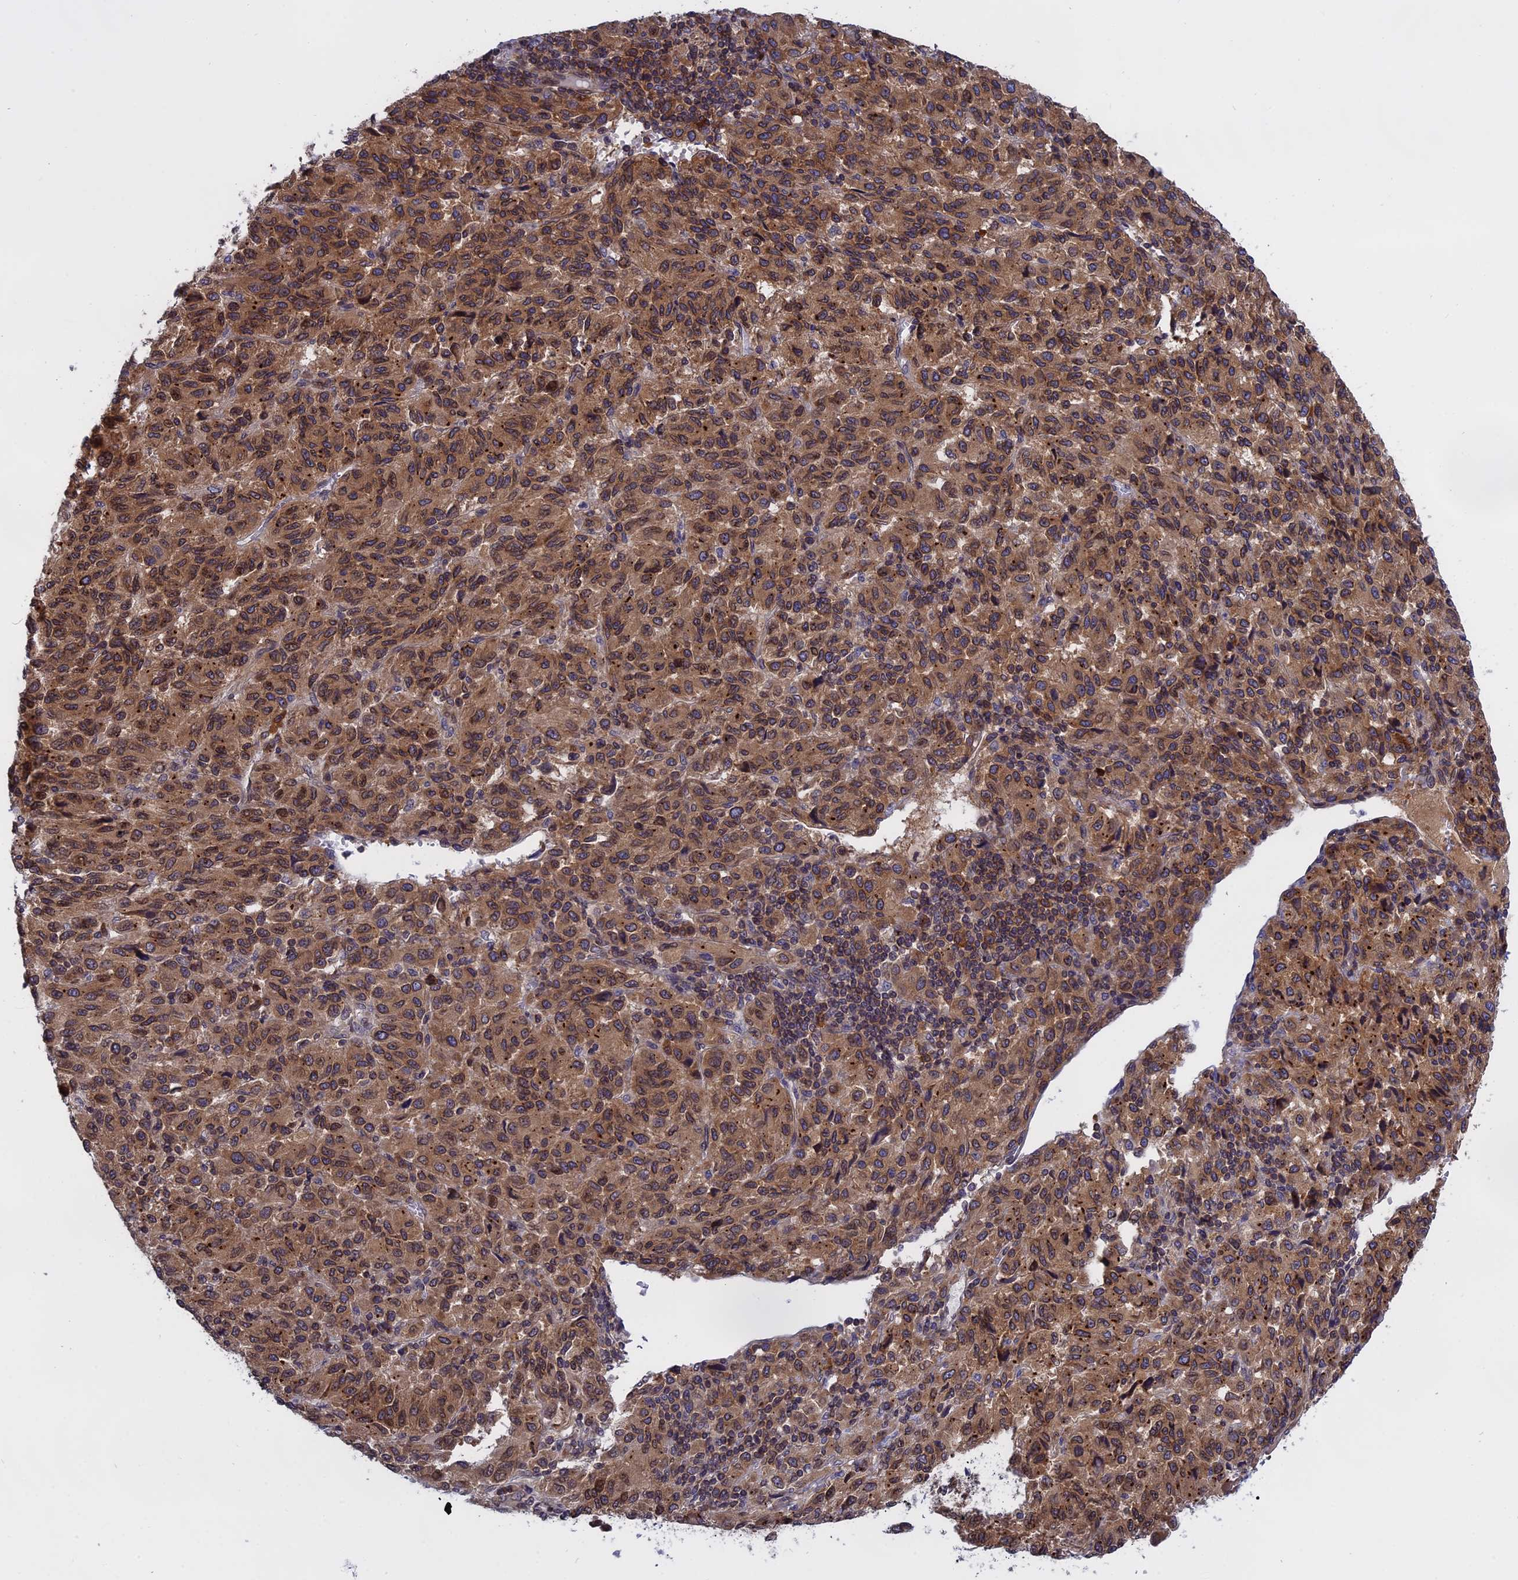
{"staining": {"intensity": "moderate", "quantity": ">75%", "location": "cytoplasmic/membranous,nuclear"}, "tissue": "melanoma", "cell_type": "Tumor cells", "image_type": "cancer", "snomed": [{"axis": "morphology", "description": "Malignant melanoma, Metastatic site"}, {"axis": "topography", "description": "Lung"}], "caption": "Tumor cells display medium levels of moderate cytoplasmic/membranous and nuclear staining in approximately >75% of cells in melanoma.", "gene": "NAA10", "patient": {"sex": "male", "age": 64}}